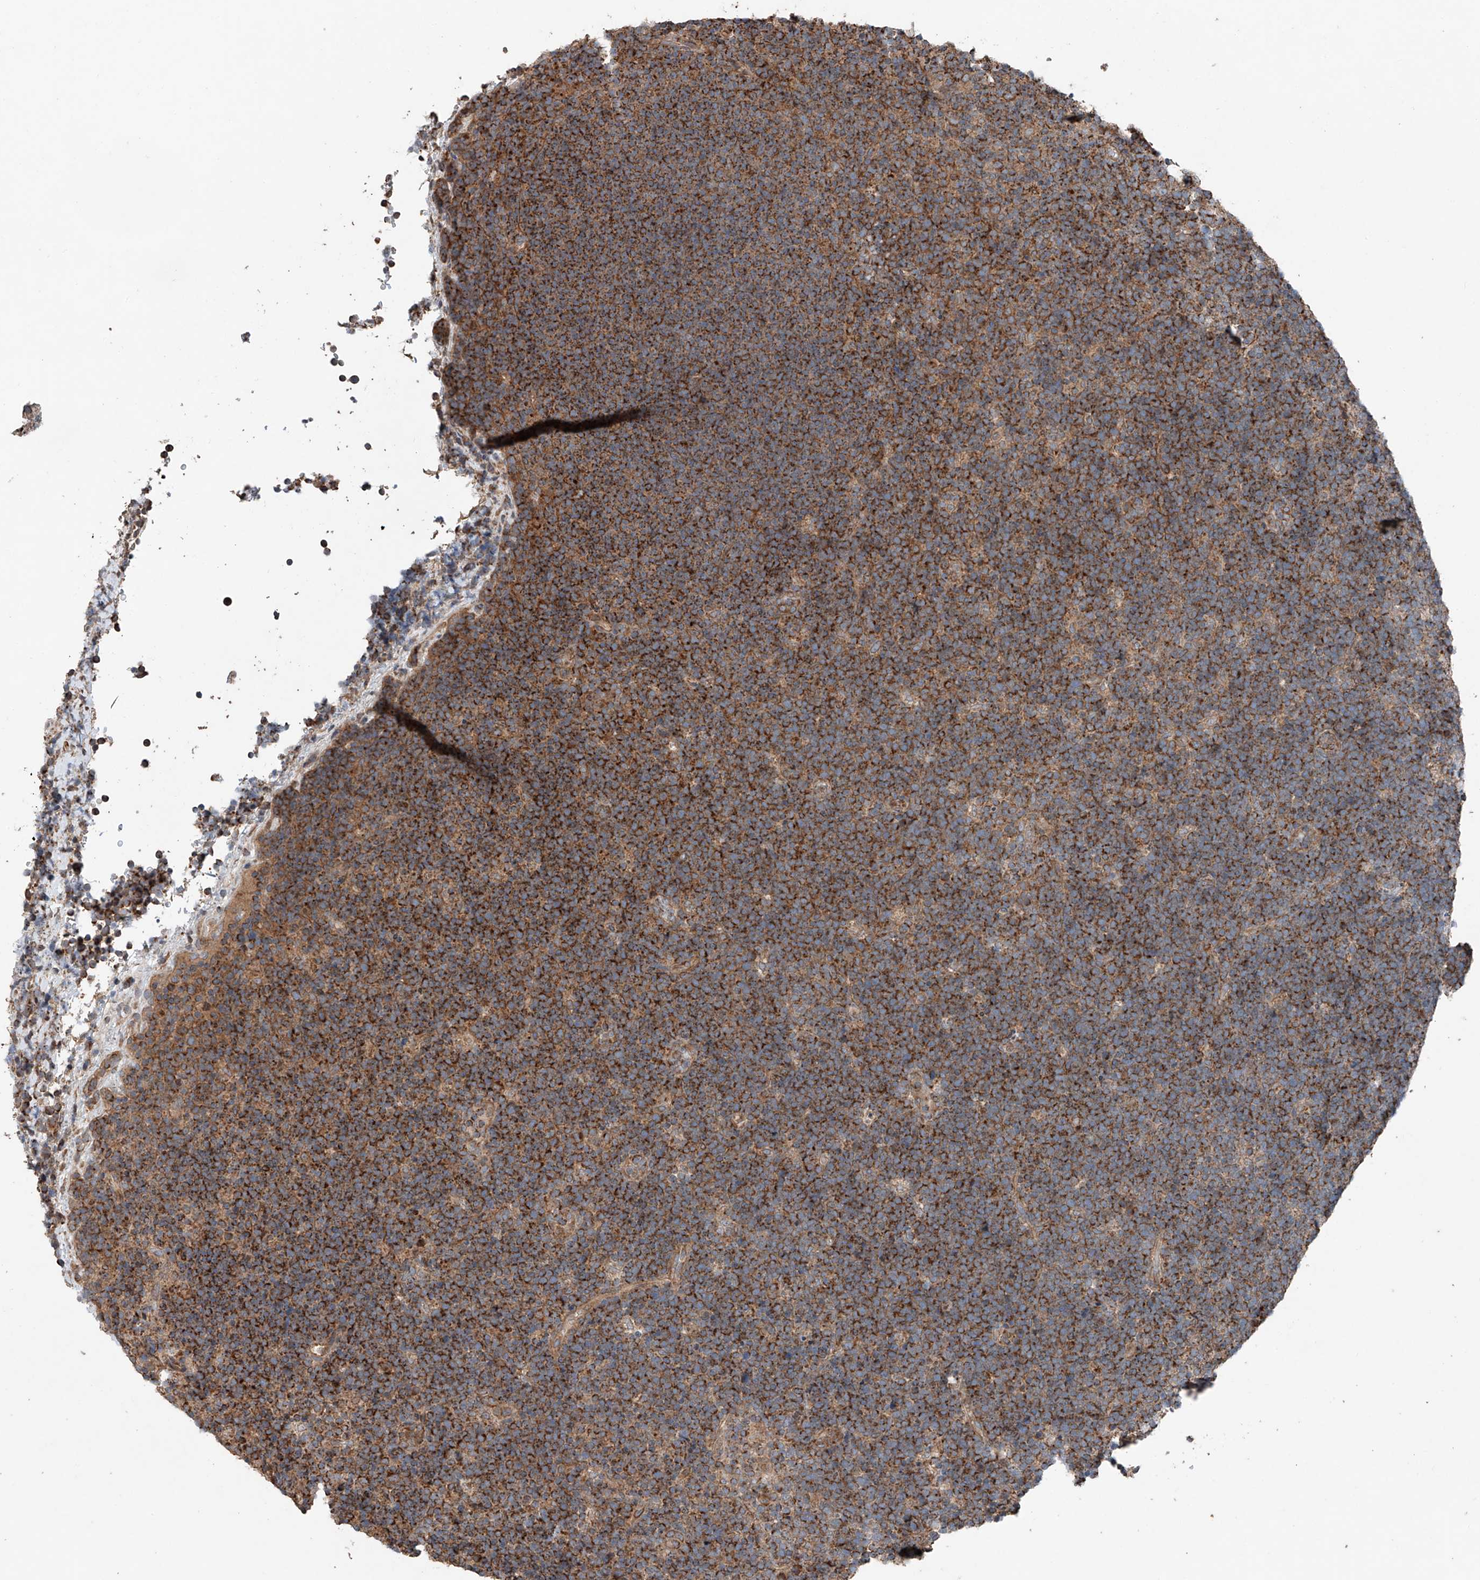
{"staining": {"intensity": "strong", "quantity": ">75%", "location": "cytoplasmic/membranous"}, "tissue": "lymphoma", "cell_type": "Tumor cells", "image_type": "cancer", "snomed": [{"axis": "morphology", "description": "Malignant lymphoma, non-Hodgkin's type, High grade"}, {"axis": "topography", "description": "Lymph node"}], "caption": "This micrograph displays lymphoma stained with IHC to label a protein in brown. The cytoplasmic/membranous of tumor cells show strong positivity for the protein. Nuclei are counter-stained blue.", "gene": "AP4B1", "patient": {"sex": "male", "age": 13}}